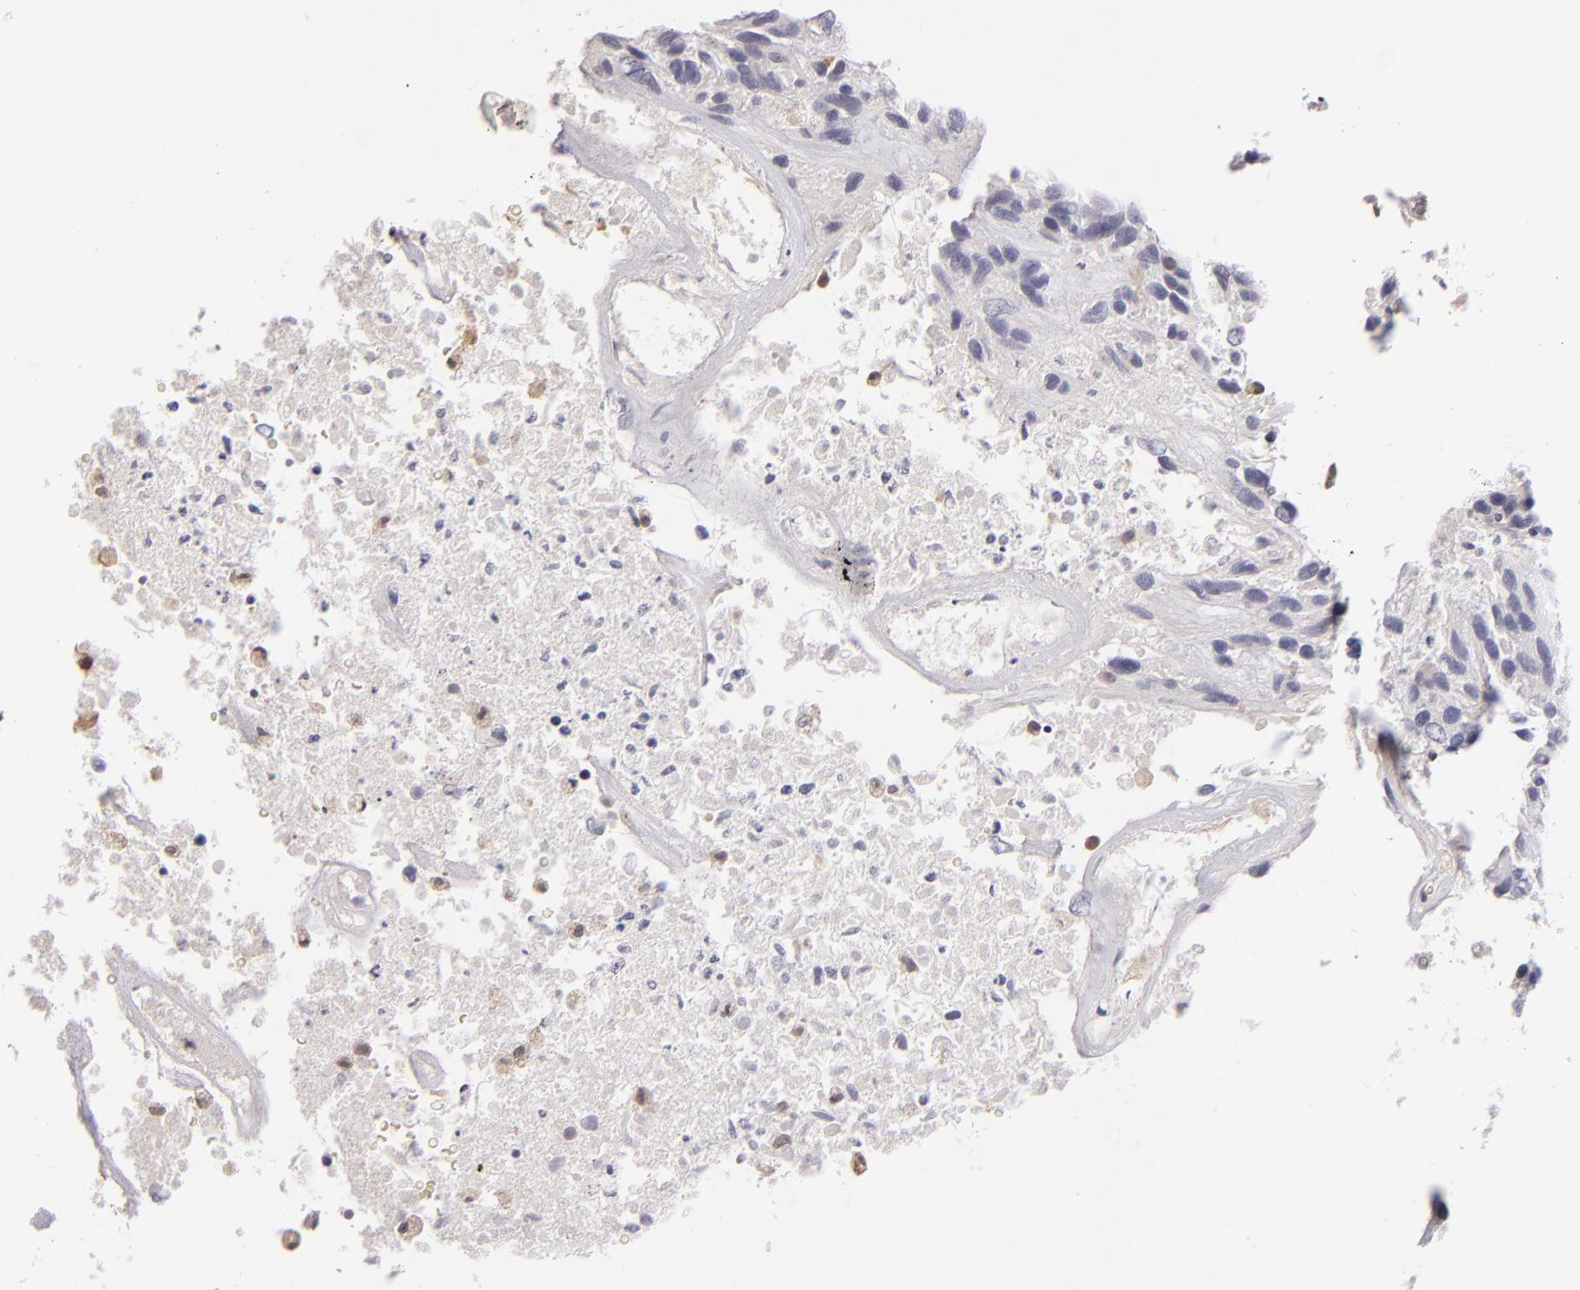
{"staining": {"intensity": "negative", "quantity": "none", "location": "none"}, "tissue": "glioma", "cell_type": "Tumor cells", "image_type": "cancer", "snomed": [{"axis": "morphology", "description": "Glioma, malignant, High grade"}, {"axis": "topography", "description": "Brain"}], "caption": "A histopathology image of human glioma is negative for staining in tumor cells.", "gene": "S100A2", "patient": {"sex": "male", "age": 77}}